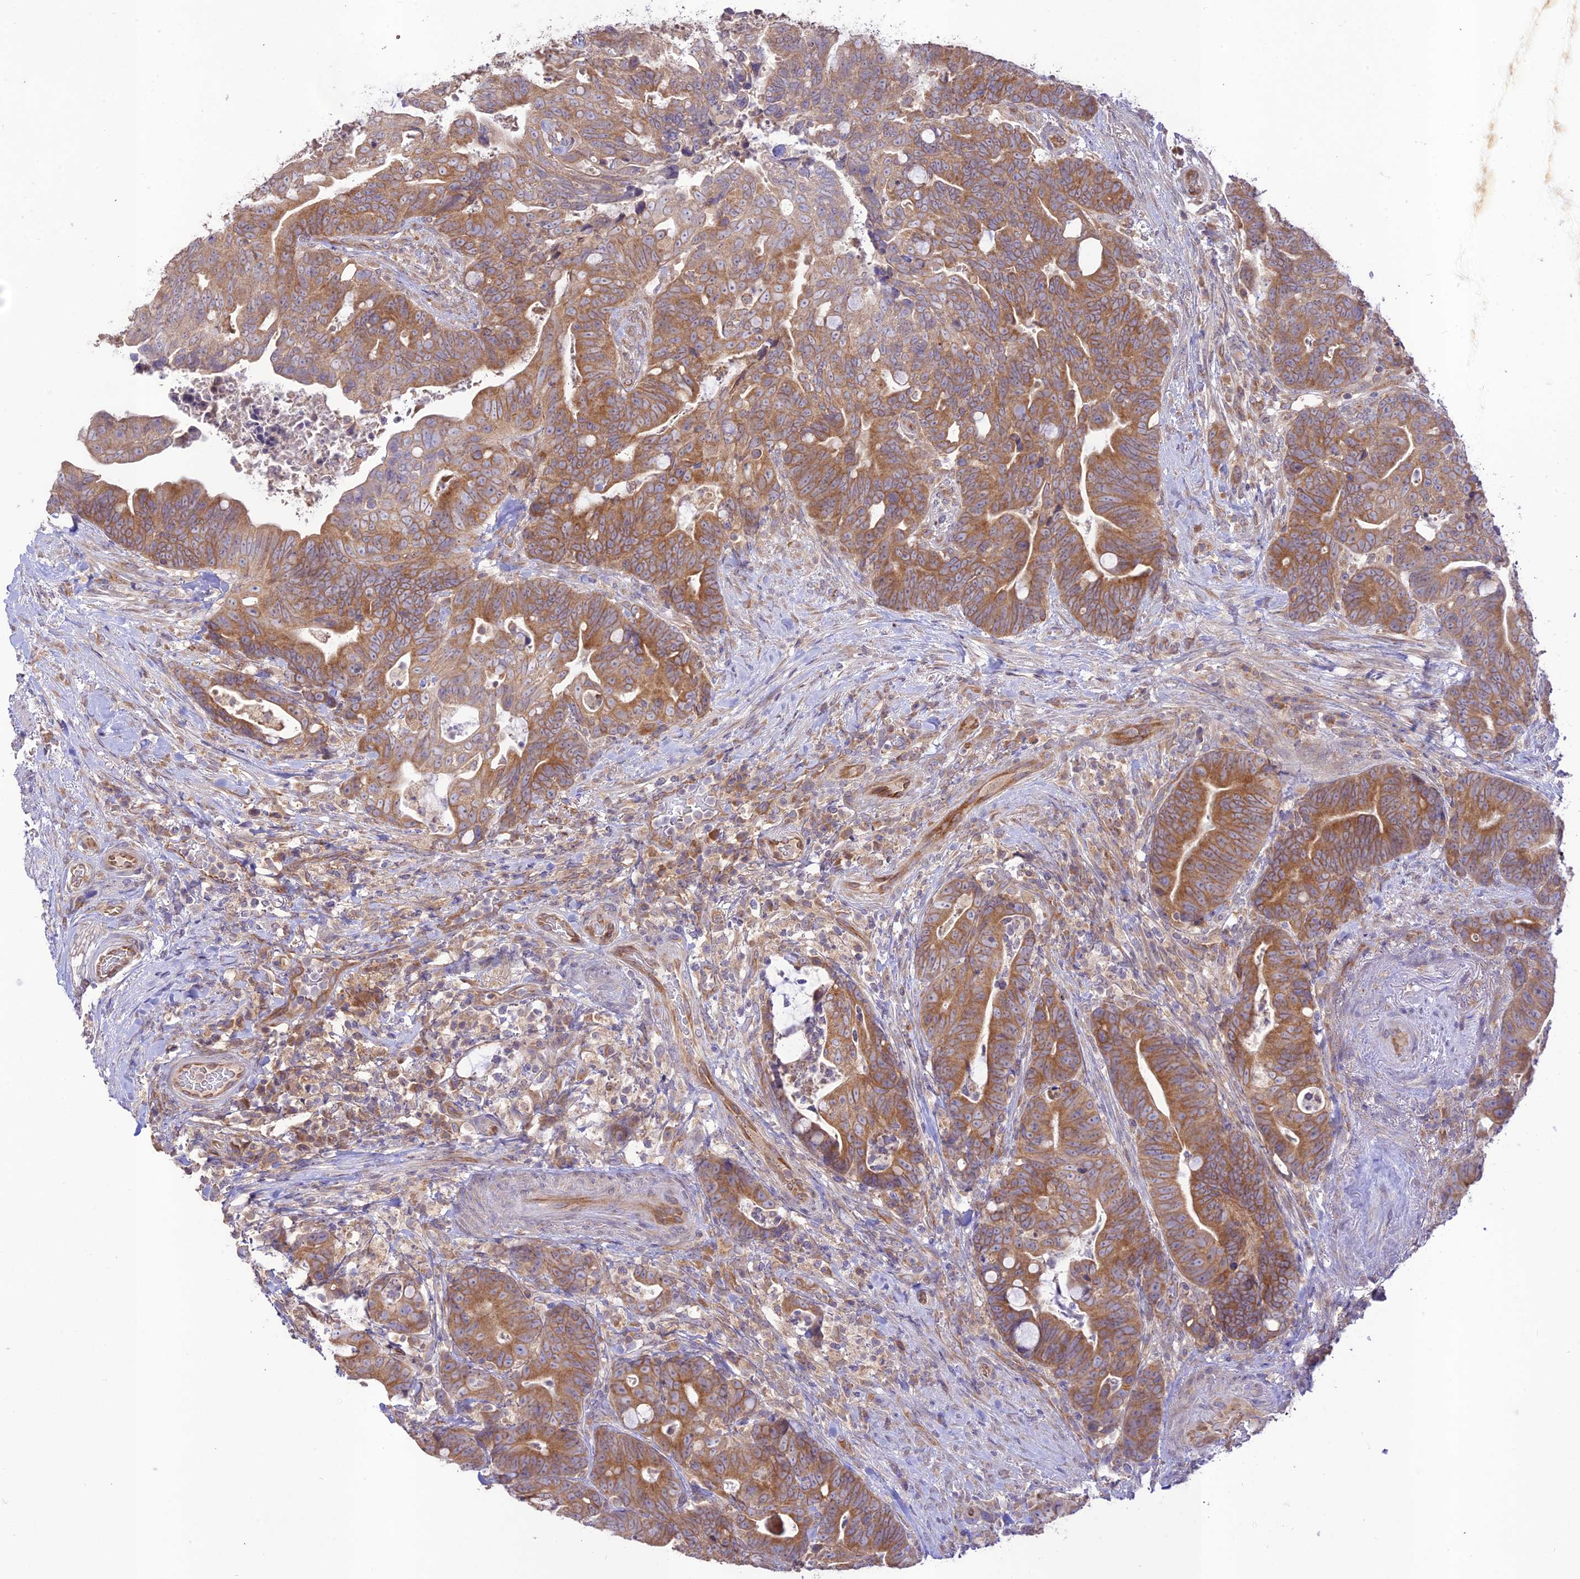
{"staining": {"intensity": "moderate", "quantity": ">75%", "location": "cytoplasmic/membranous"}, "tissue": "colorectal cancer", "cell_type": "Tumor cells", "image_type": "cancer", "snomed": [{"axis": "morphology", "description": "Adenocarcinoma, NOS"}, {"axis": "topography", "description": "Colon"}], "caption": "Immunohistochemistry (DAB (3,3'-diaminobenzidine)) staining of colorectal cancer reveals moderate cytoplasmic/membranous protein staining in approximately >75% of tumor cells.", "gene": "TMEM259", "patient": {"sex": "female", "age": 82}}